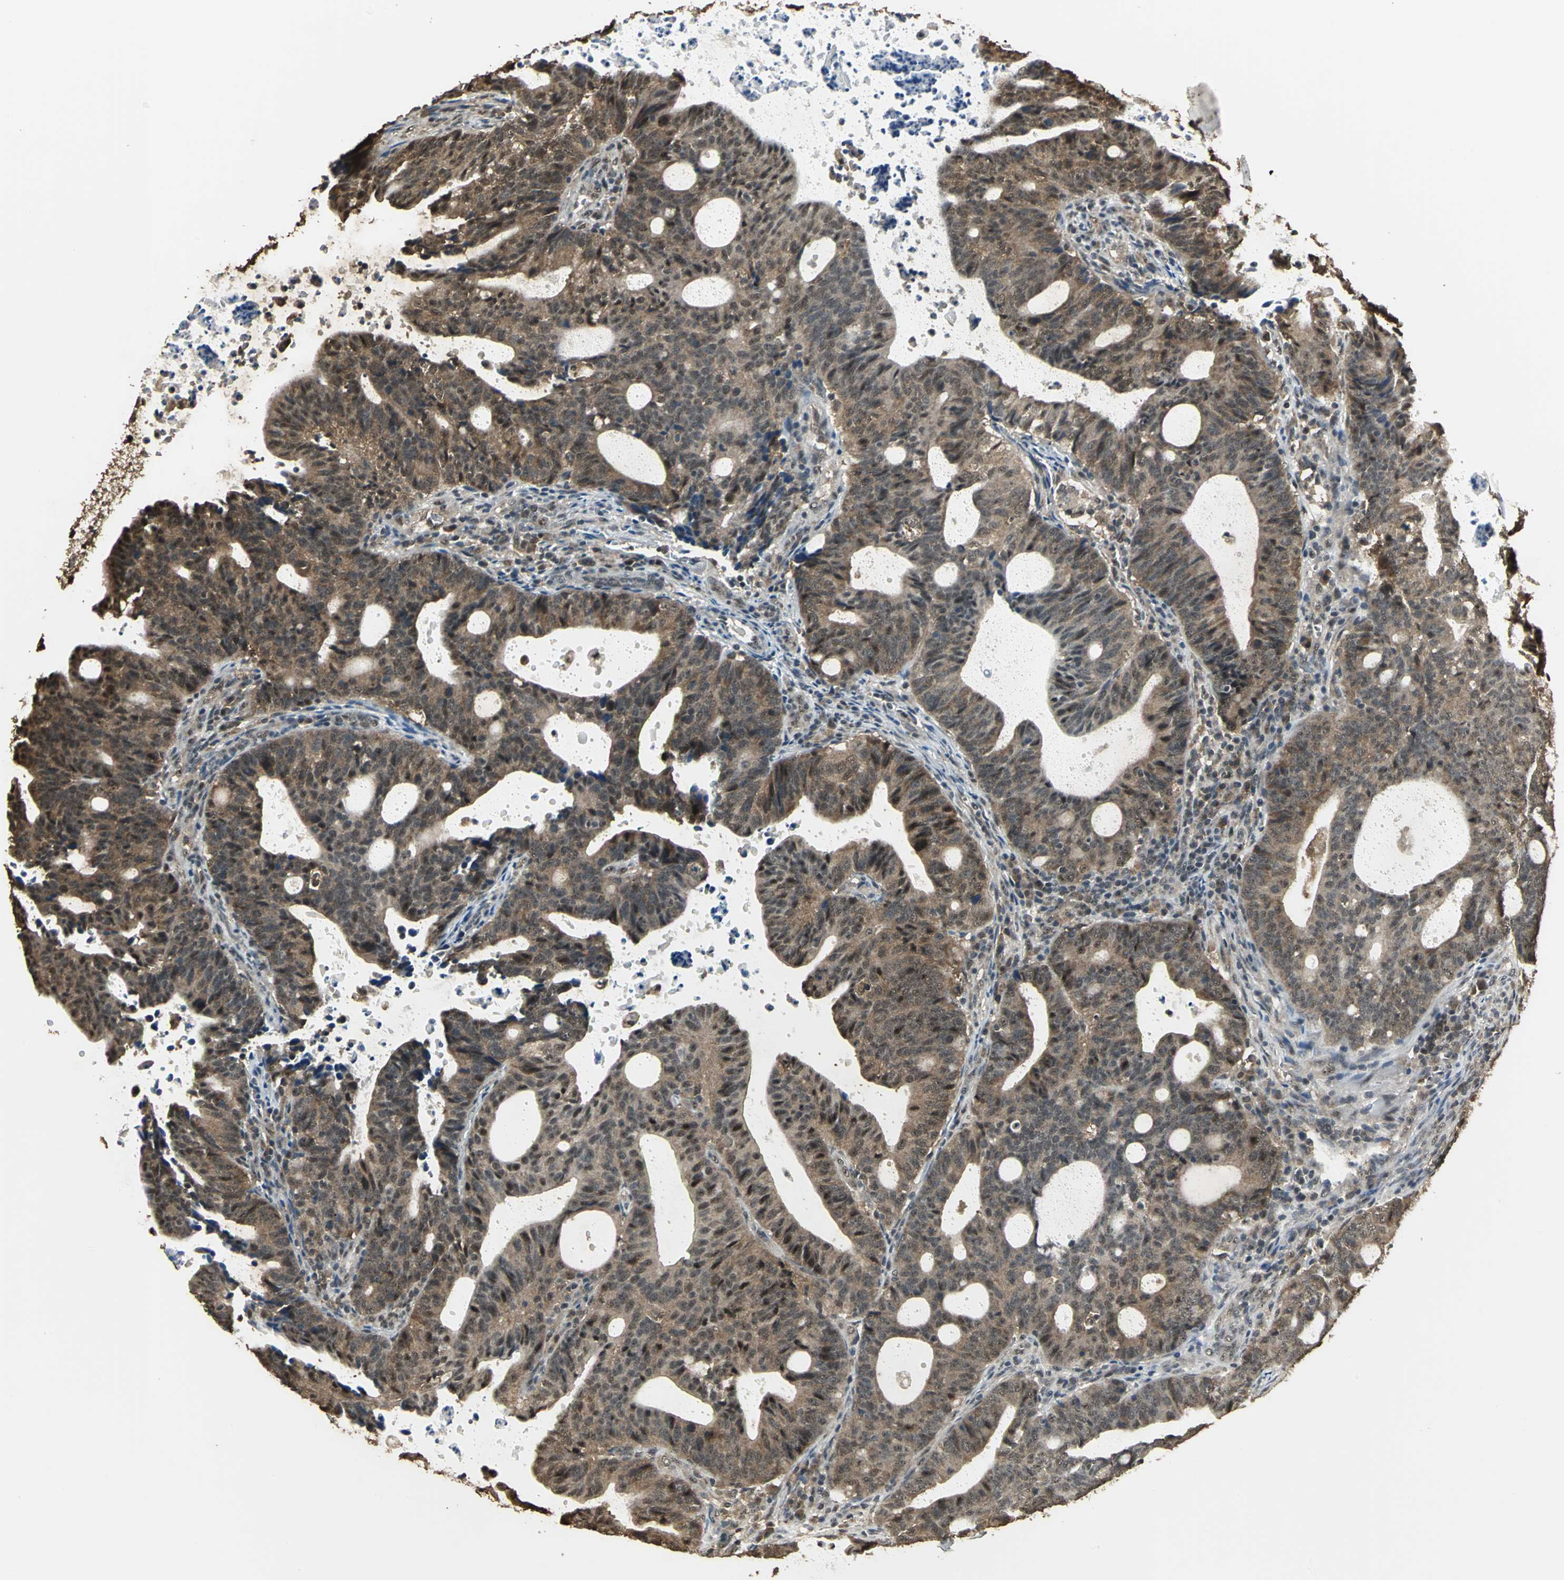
{"staining": {"intensity": "strong", "quantity": ">75%", "location": "cytoplasmic/membranous"}, "tissue": "endometrial cancer", "cell_type": "Tumor cells", "image_type": "cancer", "snomed": [{"axis": "morphology", "description": "Adenocarcinoma, NOS"}, {"axis": "topography", "description": "Uterus"}], "caption": "There is high levels of strong cytoplasmic/membranous staining in tumor cells of endometrial cancer (adenocarcinoma), as demonstrated by immunohistochemical staining (brown color).", "gene": "UCHL5", "patient": {"sex": "female", "age": 83}}